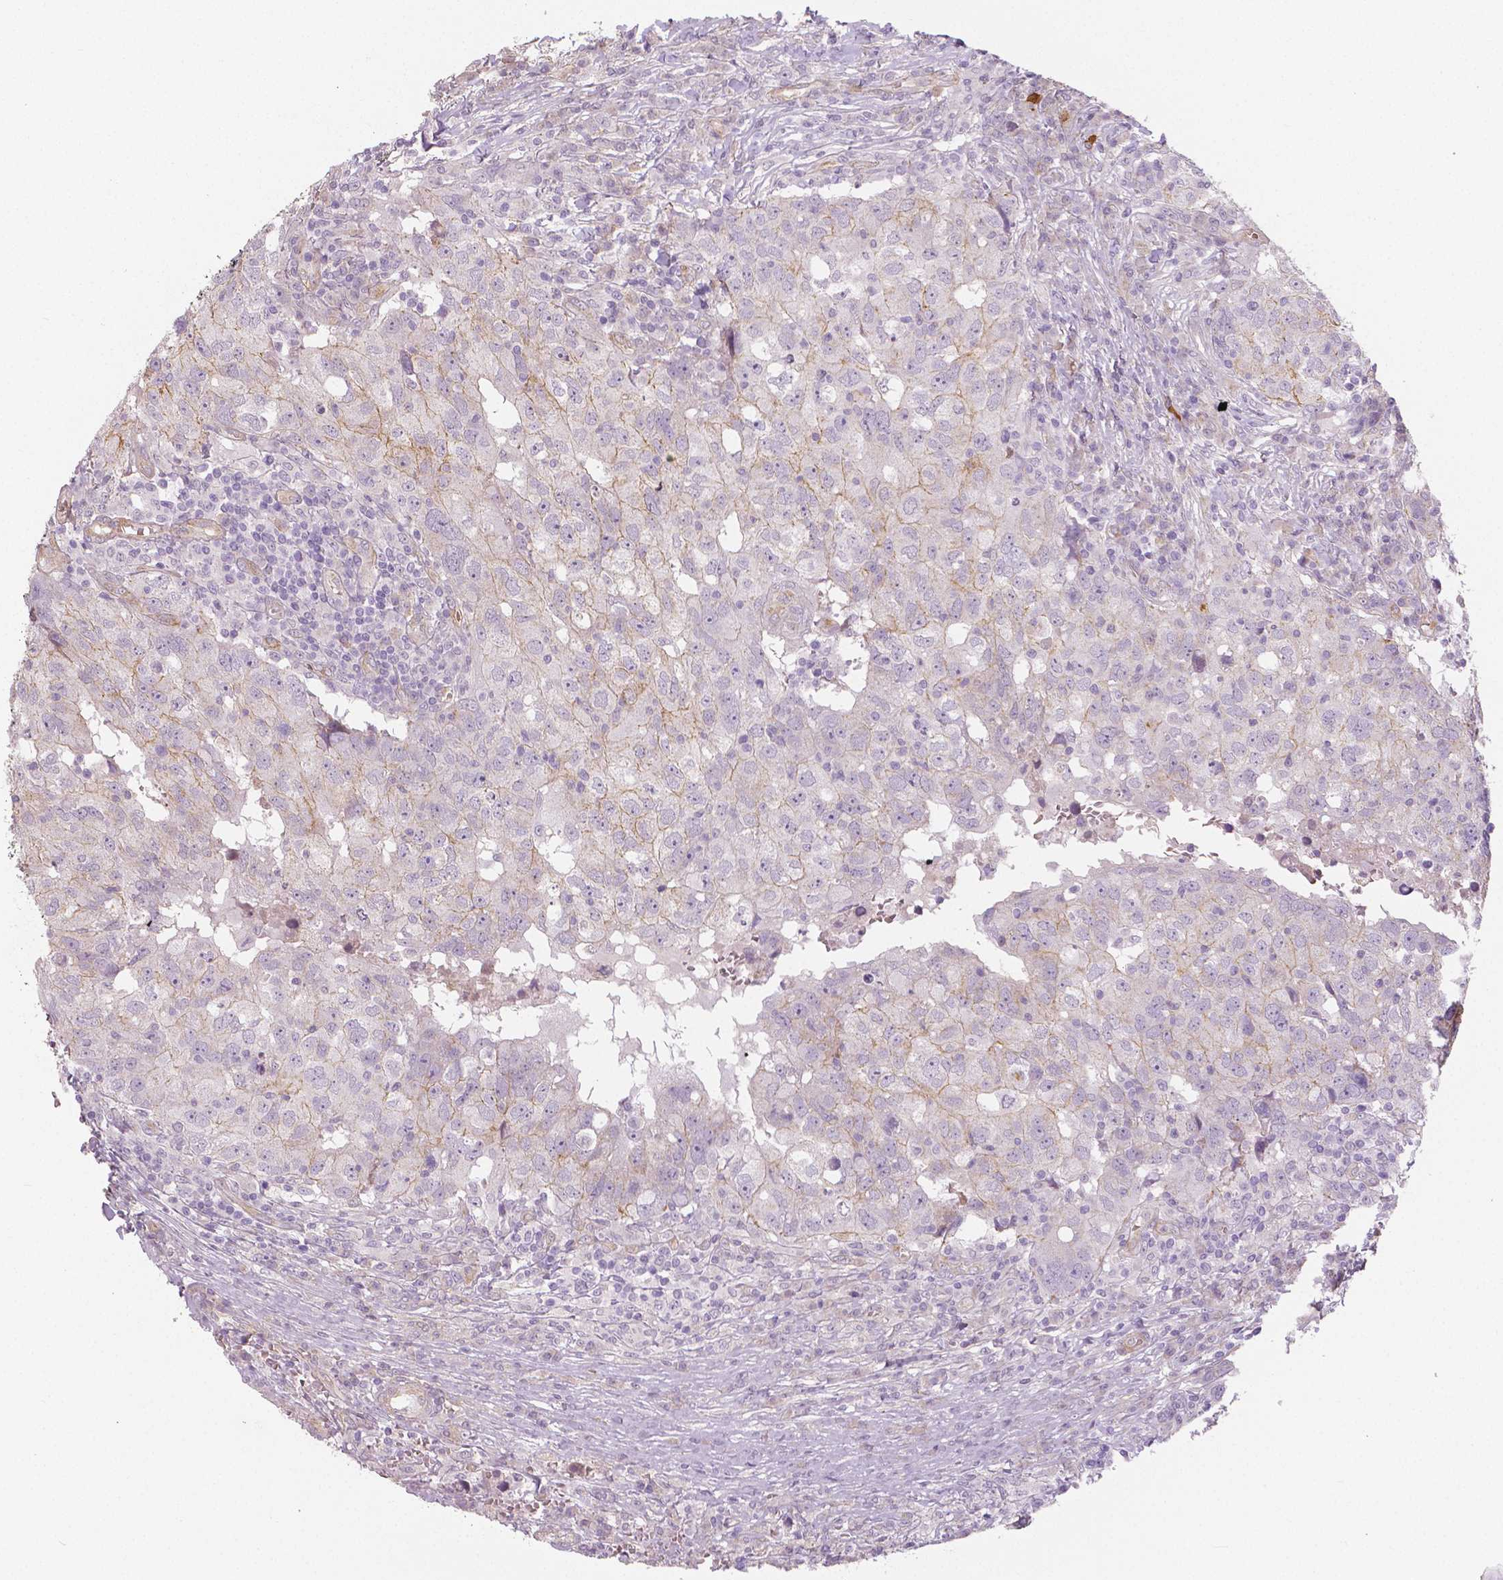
{"staining": {"intensity": "weak", "quantity": "<25%", "location": "cytoplasmic/membranous"}, "tissue": "breast cancer", "cell_type": "Tumor cells", "image_type": "cancer", "snomed": [{"axis": "morphology", "description": "Duct carcinoma"}, {"axis": "topography", "description": "Breast"}], "caption": "This is an immunohistochemistry (IHC) image of human breast invasive ductal carcinoma. There is no staining in tumor cells.", "gene": "FLT1", "patient": {"sex": "female", "age": 30}}